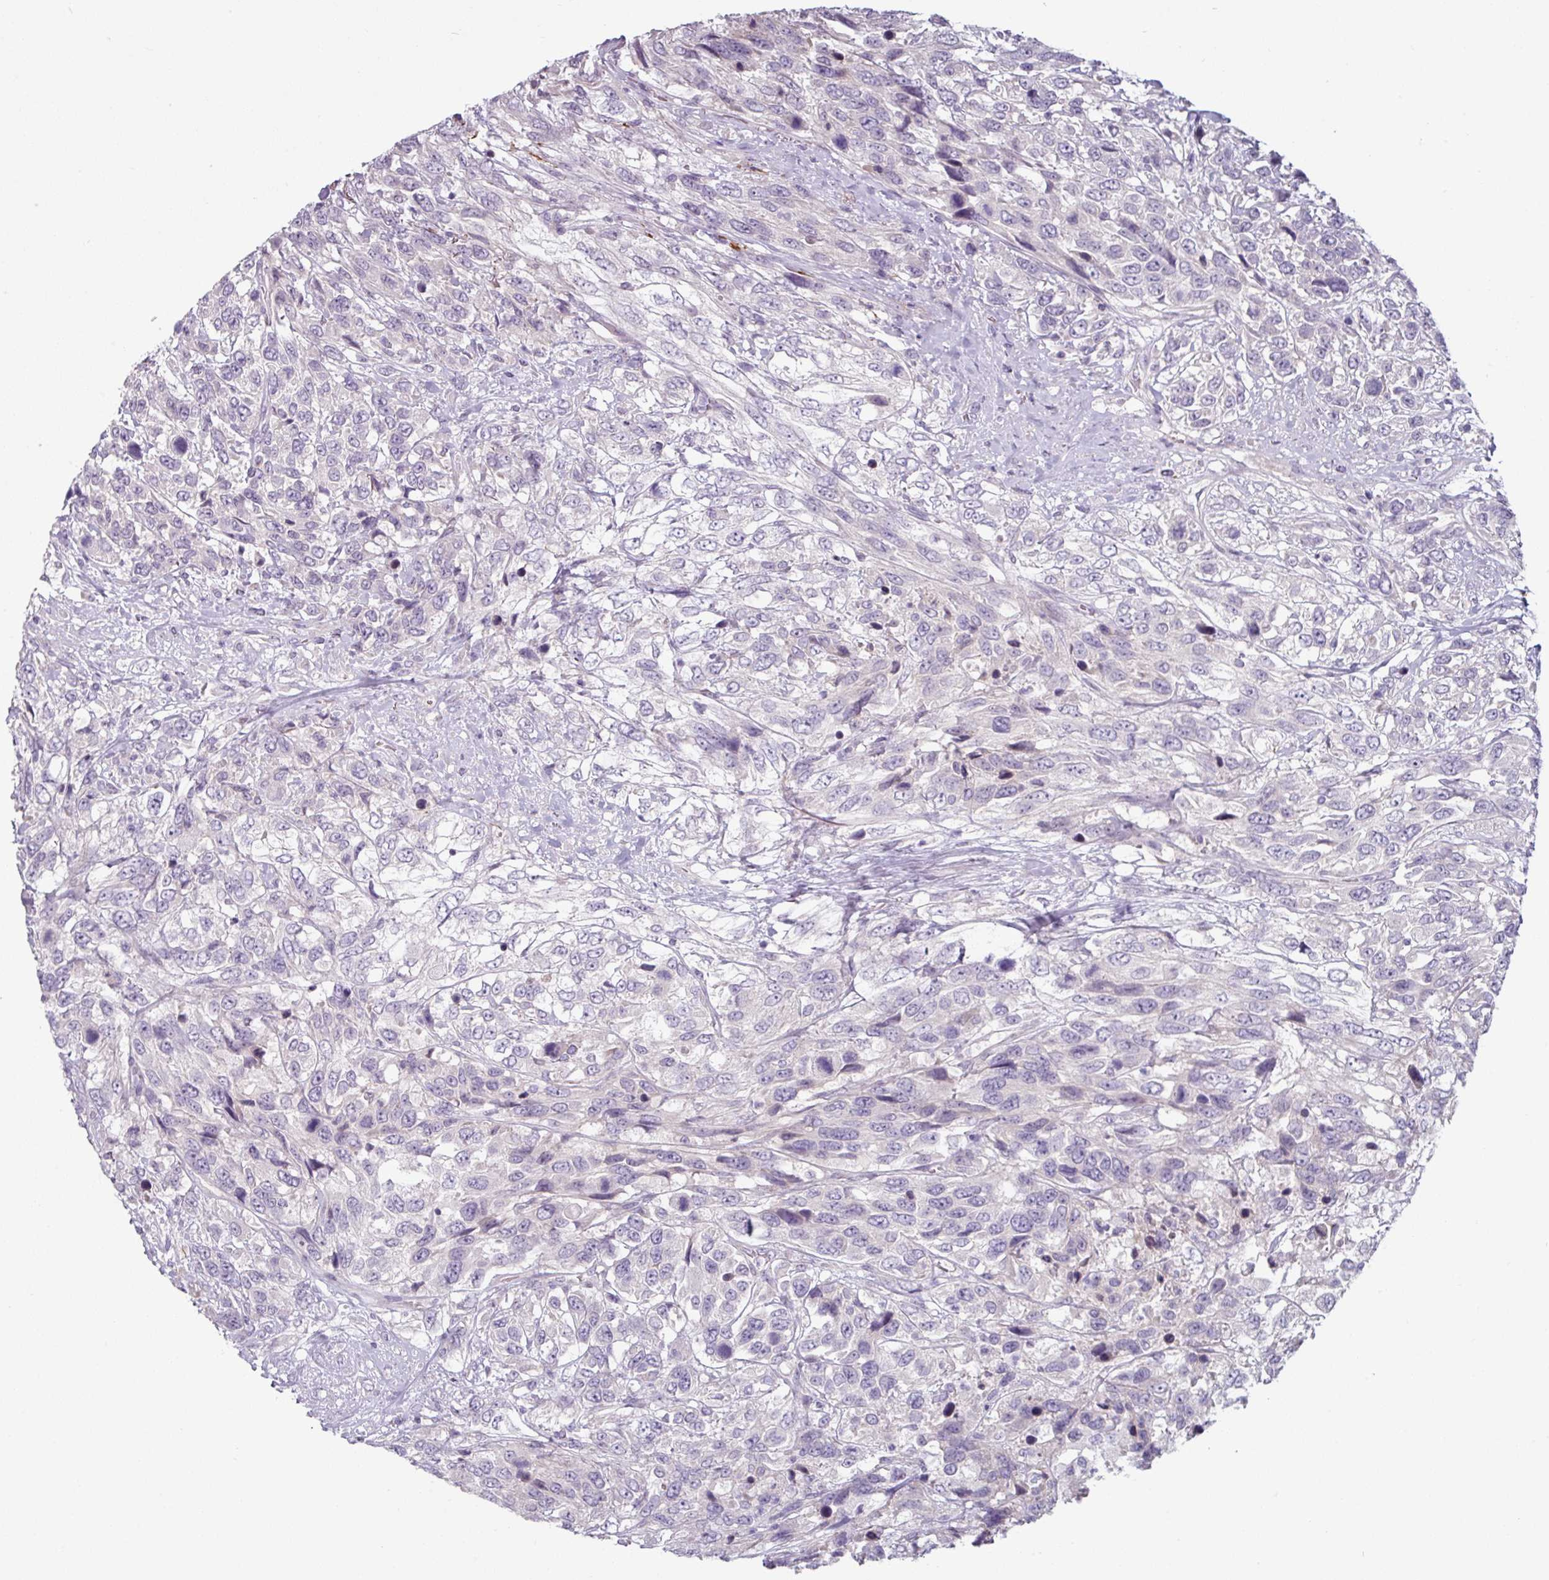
{"staining": {"intensity": "negative", "quantity": "none", "location": "none"}, "tissue": "urothelial cancer", "cell_type": "Tumor cells", "image_type": "cancer", "snomed": [{"axis": "morphology", "description": "Urothelial carcinoma, High grade"}, {"axis": "topography", "description": "Urinary bladder"}], "caption": "DAB immunohistochemical staining of high-grade urothelial carcinoma reveals no significant staining in tumor cells.", "gene": "MTMR14", "patient": {"sex": "female", "age": 70}}